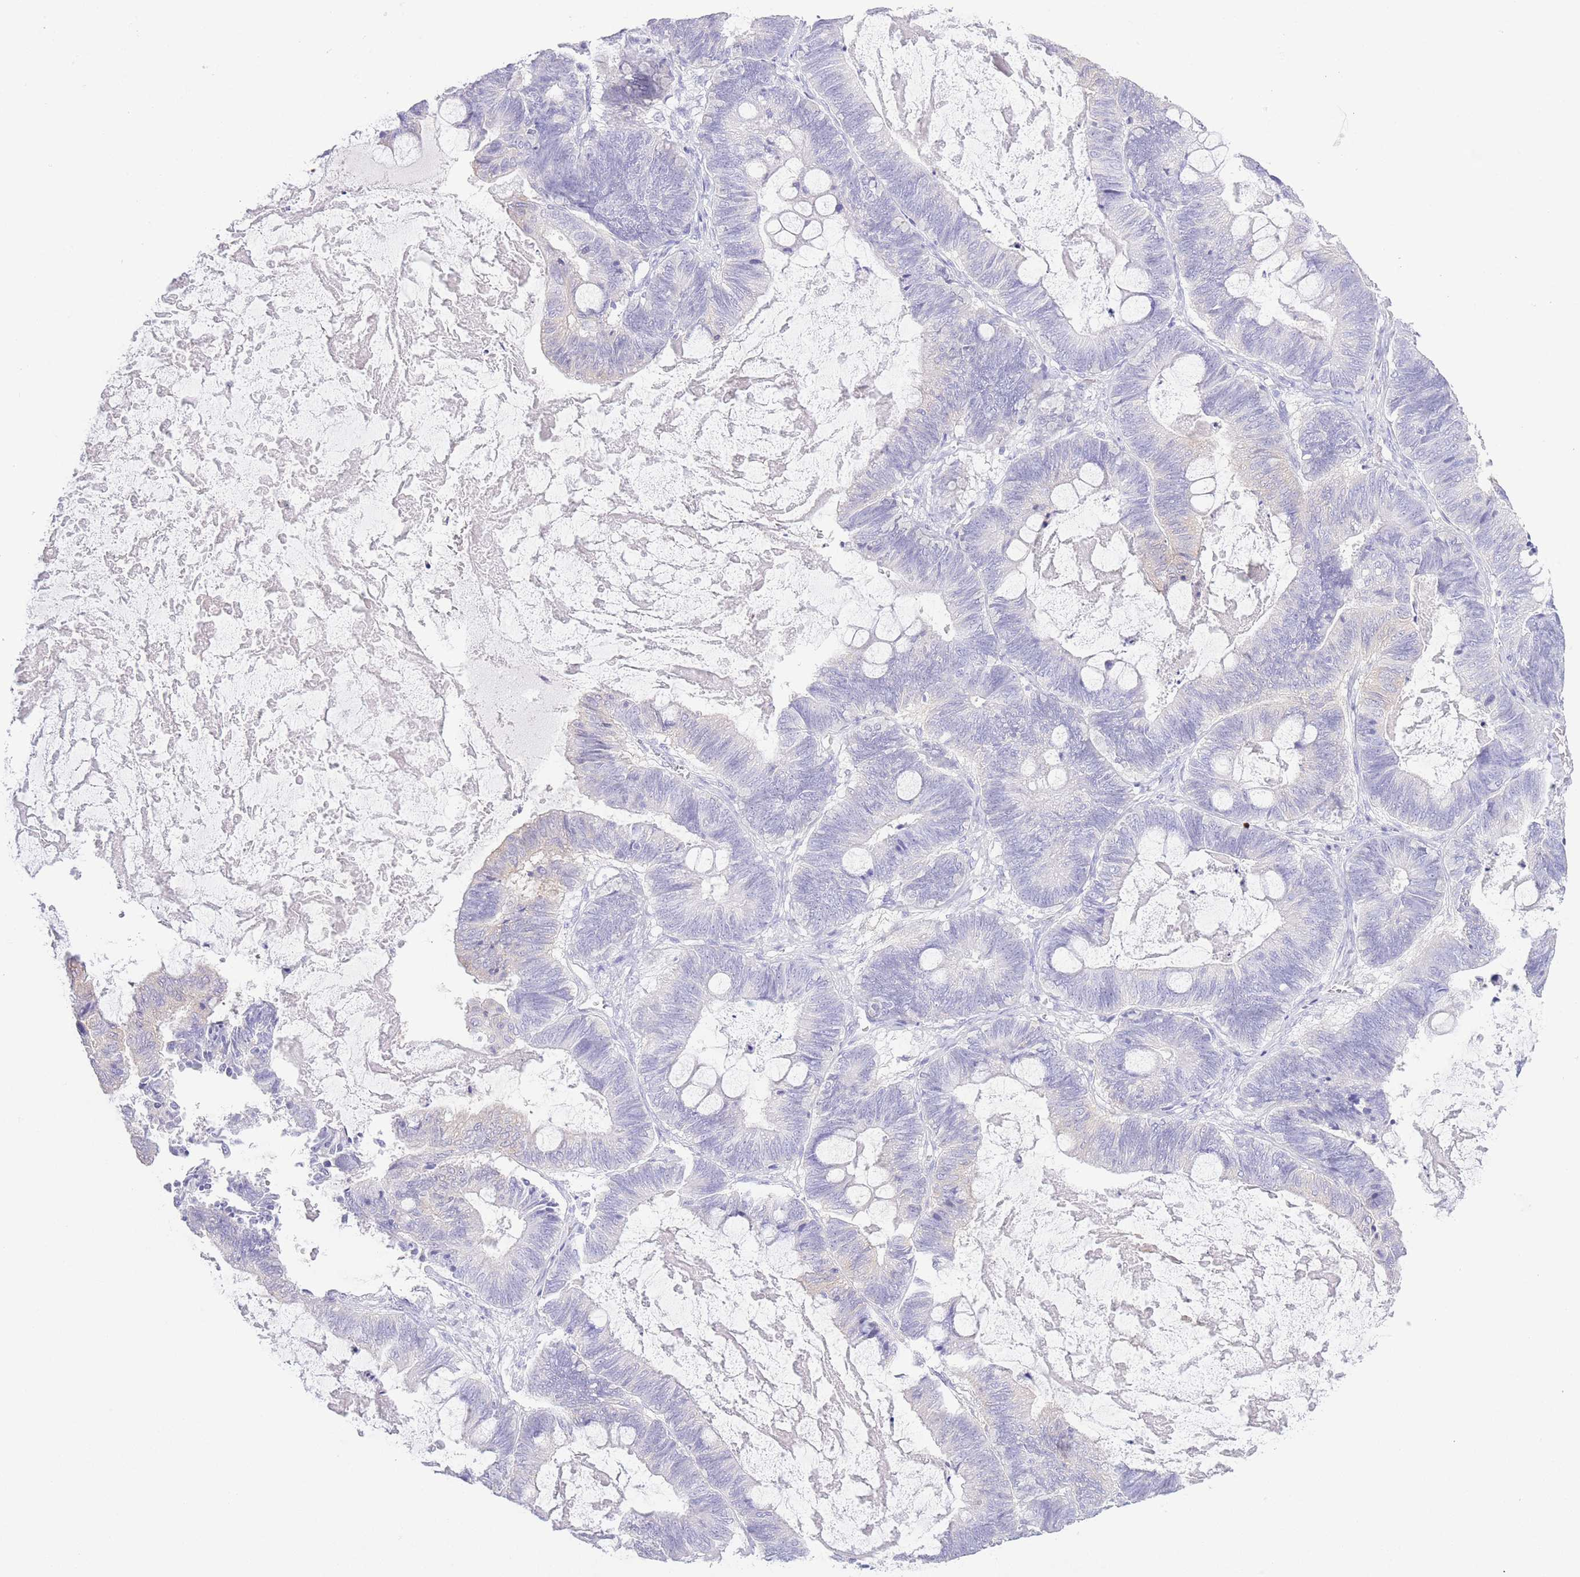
{"staining": {"intensity": "negative", "quantity": "none", "location": "none"}, "tissue": "ovarian cancer", "cell_type": "Tumor cells", "image_type": "cancer", "snomed": [{"axis": "morphology", "description": "Cystadenocarcinoma, mucinous, NOS"}, {"axis": "topography", "description": "Ovary"}], "caption": "Ovarian mucinous cystadenocarcinoma stained for a protein using immunohistochemistry exhibits no expression tumor cells.", "gene": "PKLR", "patient": {"sex": "female", "age": 61}}